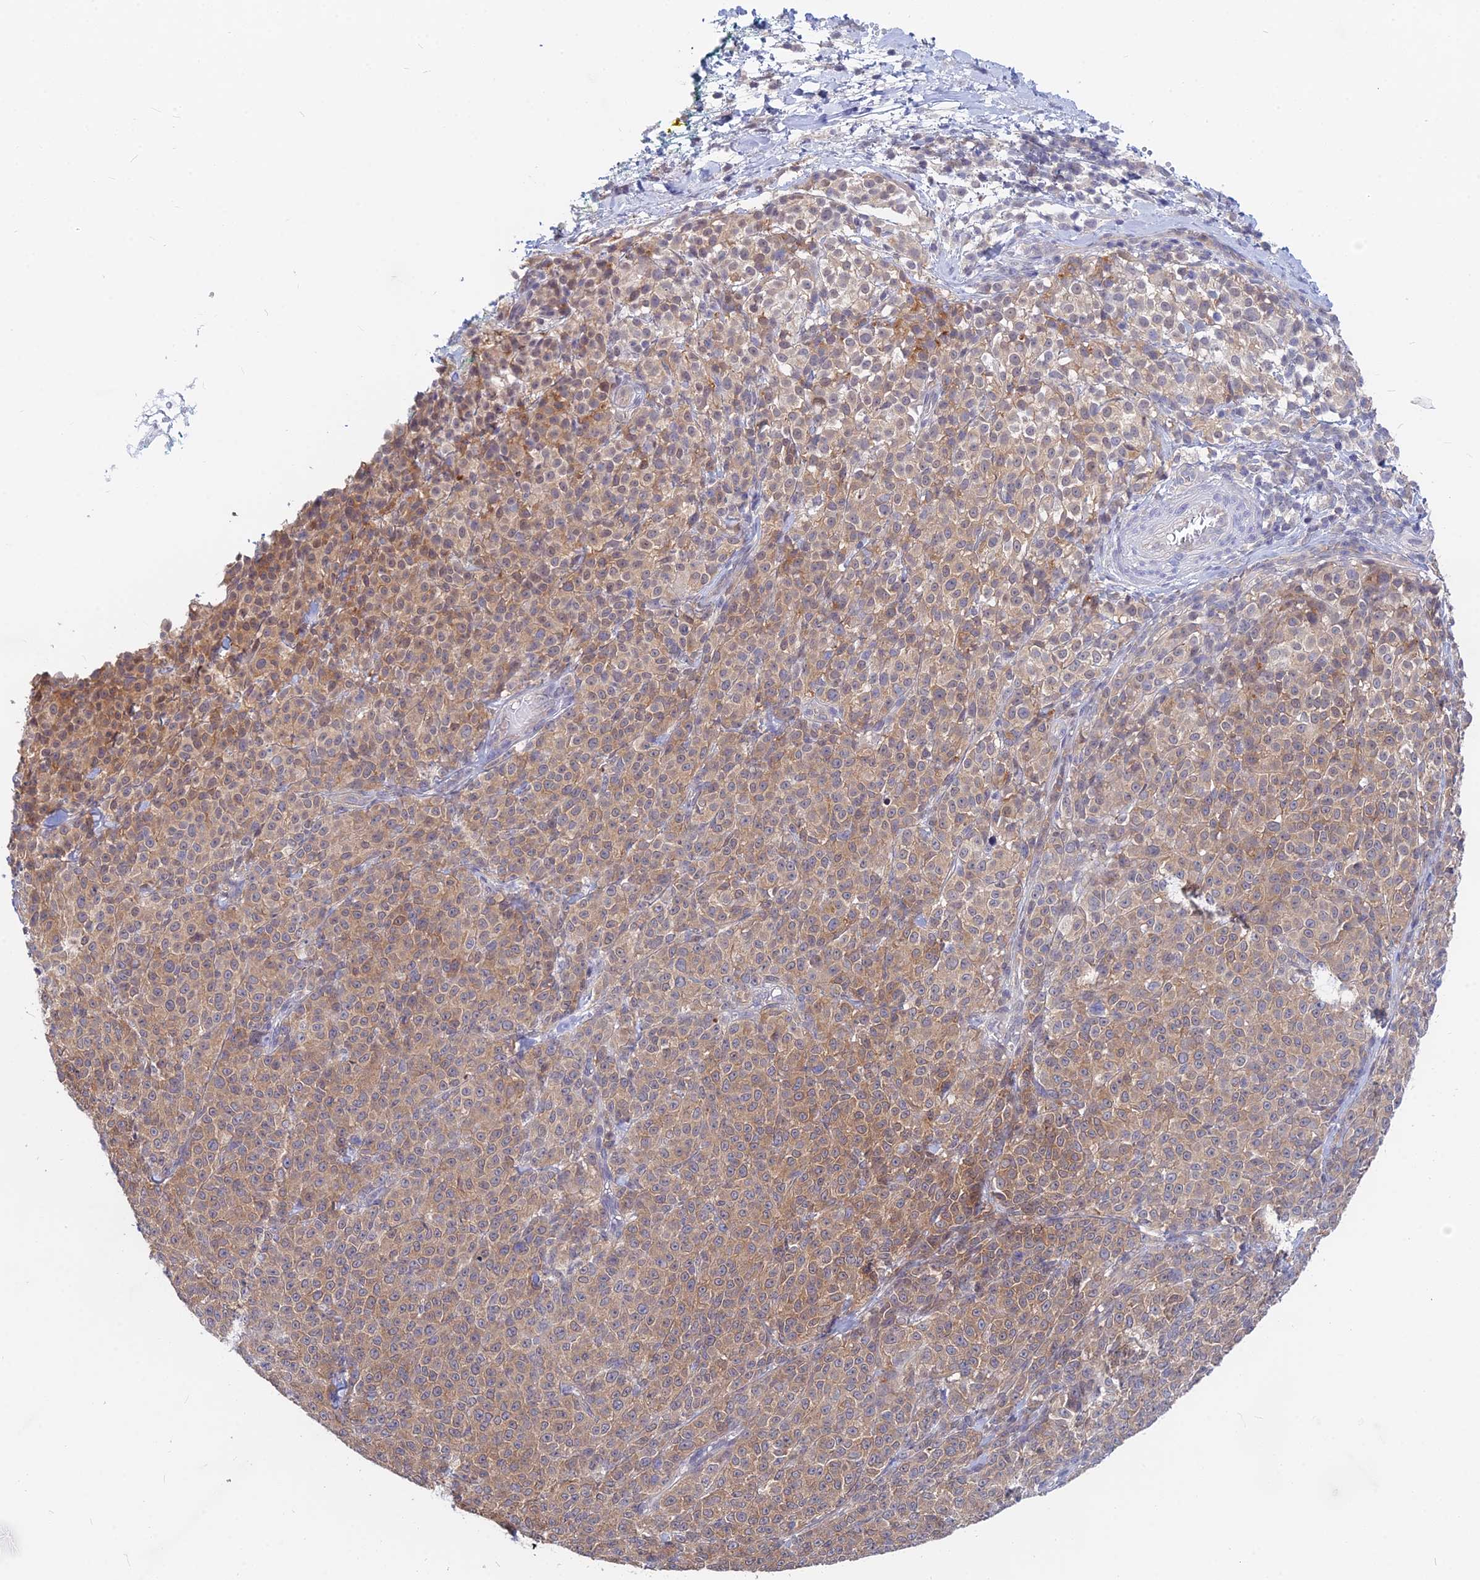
{"staining": {"intensity": "moderate", "quantity": ">75%", "location": "cytoplasmic/membranous"}, "tissue": "melanoma", "cell_type": "Tumor cells", "image_type": "cancer", "snomed": [{"axis": "morphology", "description": "Normal tissue, NOS"}, {"axis": "morphology", "description": "Malignant melanoma, NOS"}, {"axis": "topography", "description": "Skin"}], "caption": "Immunohistochemical staining of human melanoma displays medium levels of moderate cytoplasmic/membranous protein expression in approximately >75% of tumor cells. (Brightfield microscopy of DAB IHC at high magnification).", "gene": "B3GALT4", "patient": {"sex": "female", "age": 34}}